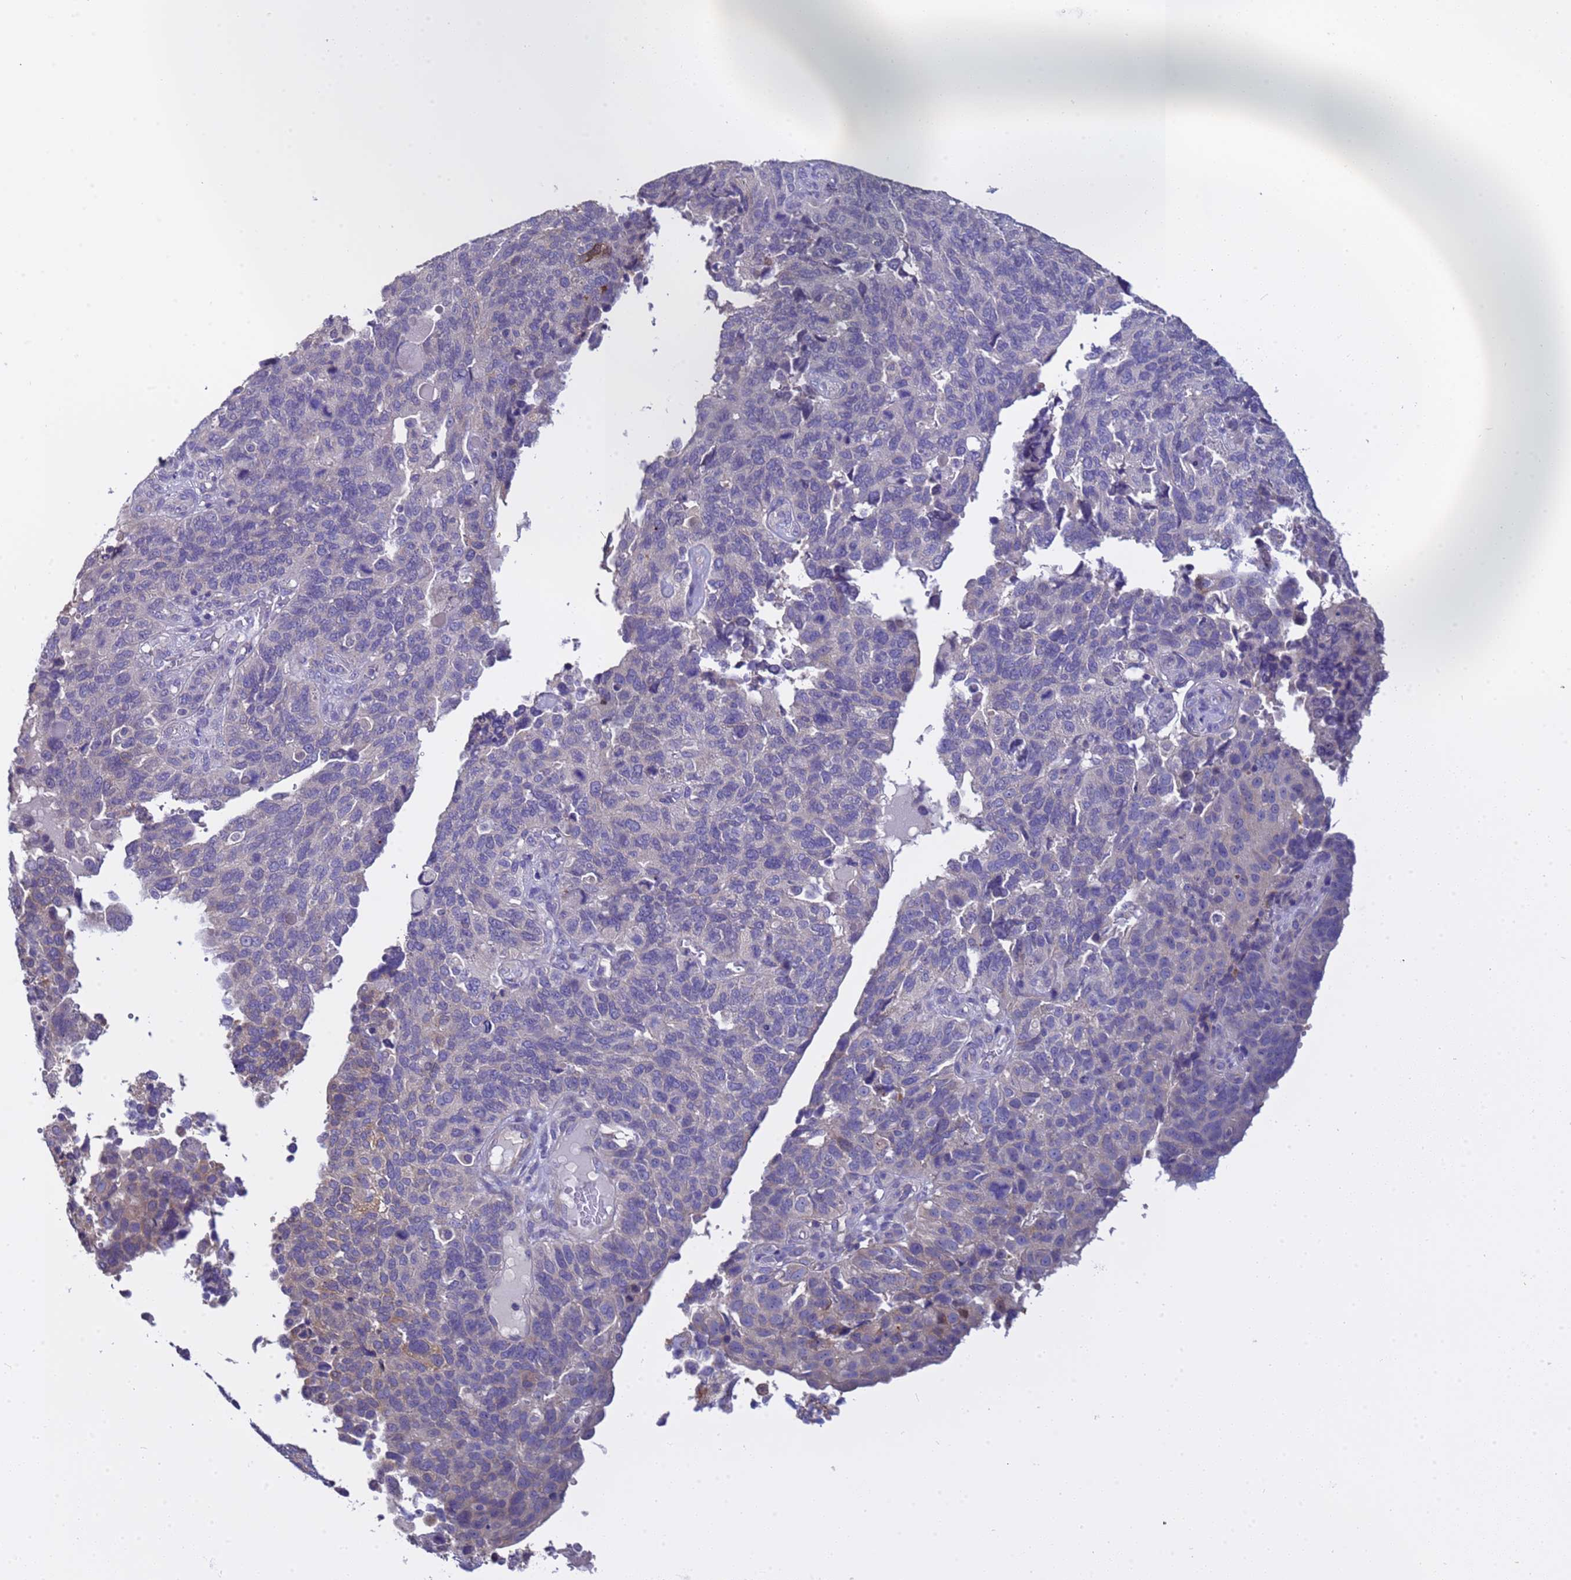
{"staining": {"intensity": "negative", "quantity": "none", "location": "none"}, "tissue": "endometrial cancer", "cell_type": "Tumor cells", "image_type": "cancer", "snomed": [{"axis": "morphology", "description": "Adenocarcinoma, NOS"}, {"axis": "topography", "description": "Endometrium"}], "caption": "An image of adenocarcinoma (endometrial) stained for a protein demonstrates no brown staining in tumor cells.", "gene": "ELMOD2", "patient": {"sex": "female", "age": 66}}